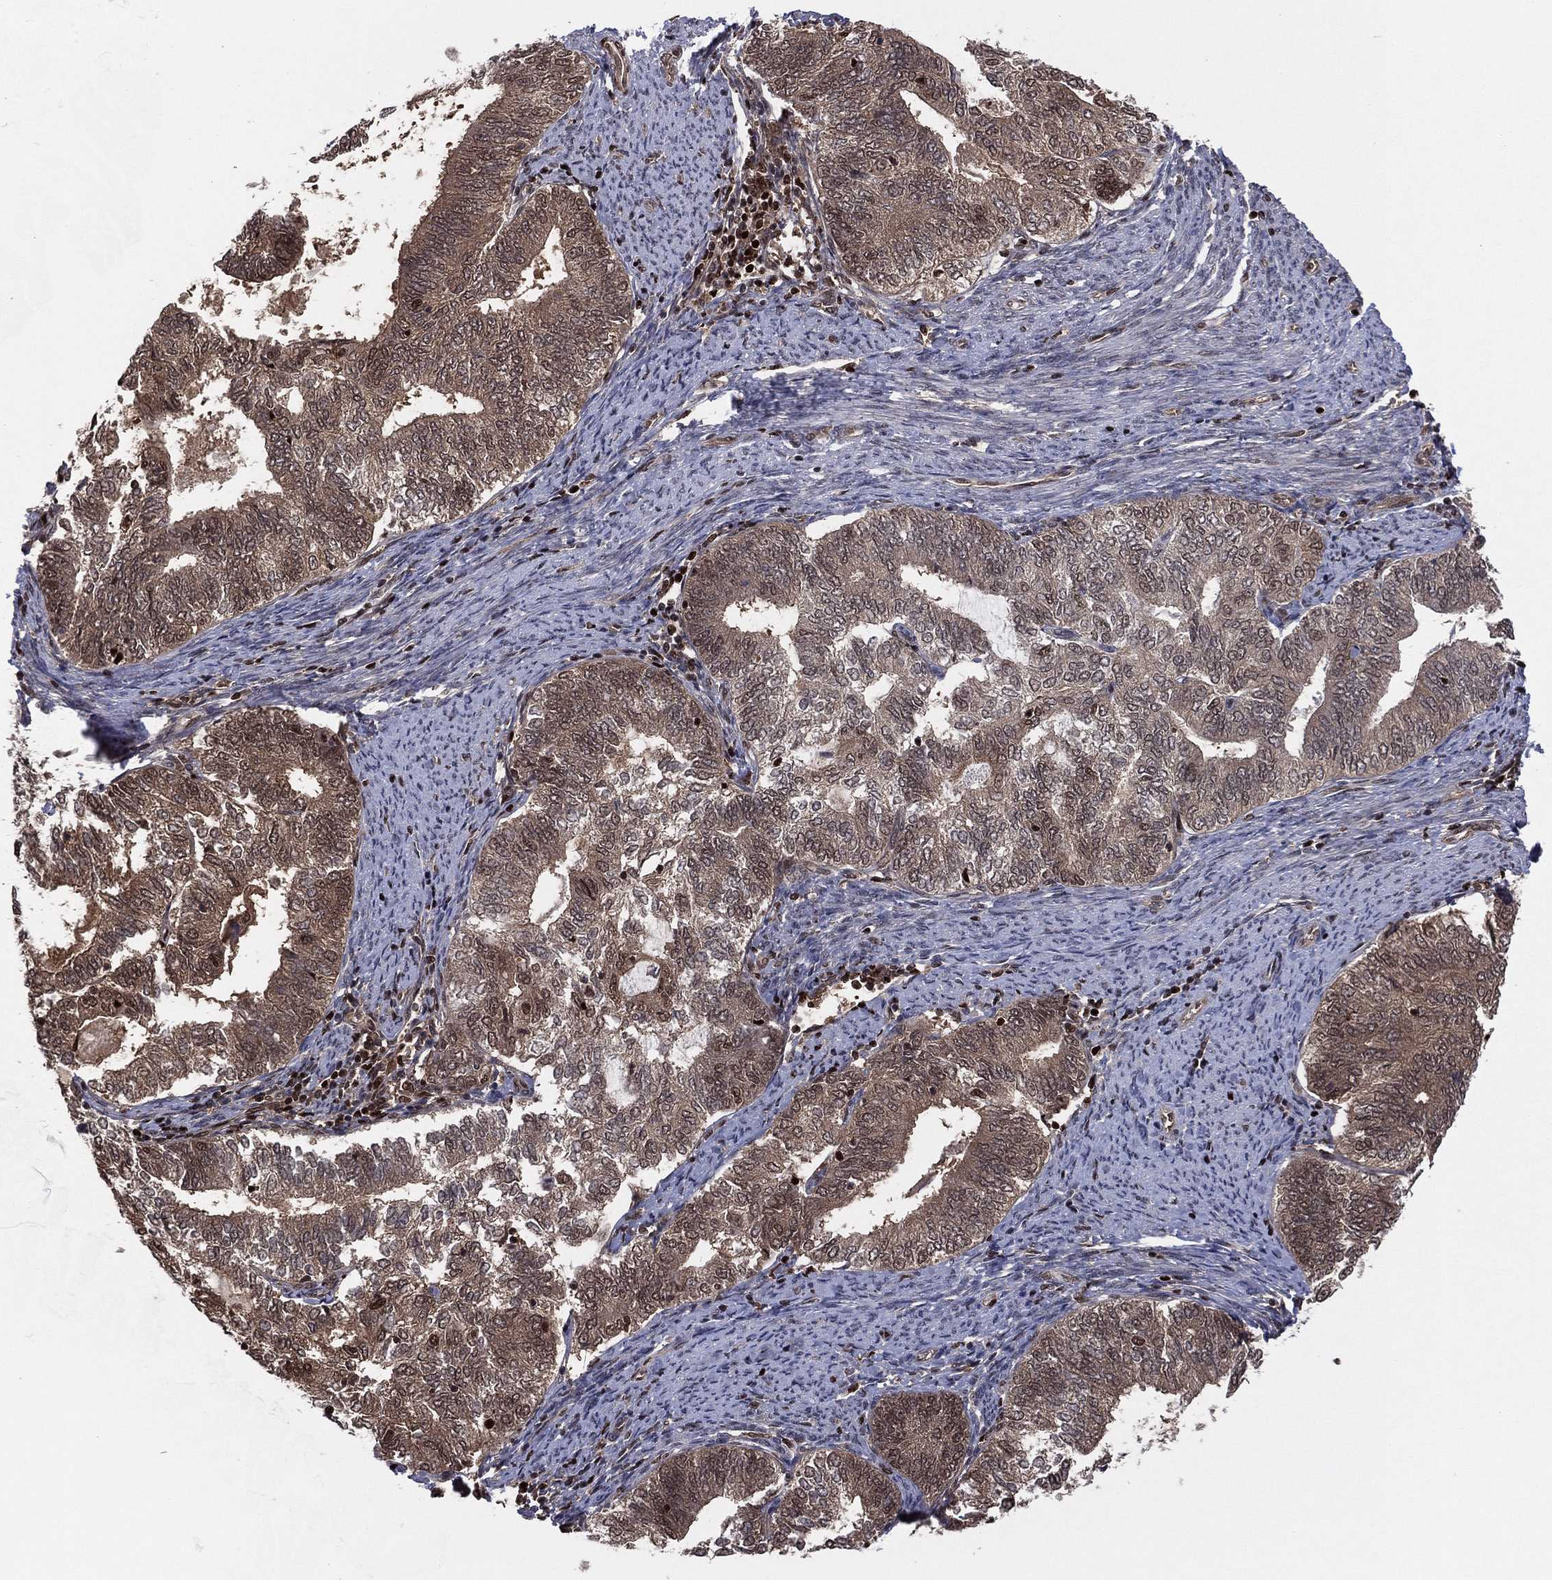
{"staining": {"intensity": "moderate", "quantity": ">75%", "location": "cytoplasmic/membranous"}, "tissue": "endometrial cancer", "cell_type": "Tumor cells", "image_type": "cancer", "snomed": [{"axis": "morphology", "description": "Adenocarcinoma, NOS"}, {"axis": "topography", "description": "Endometrium"}], "caption": "Adenocarcinoma (endometrial) stained with a protein marker demonstrates moderate staining in tumor cells.", "gene": "PSMA1", "patient": {"sex": "female", "age": 65}}